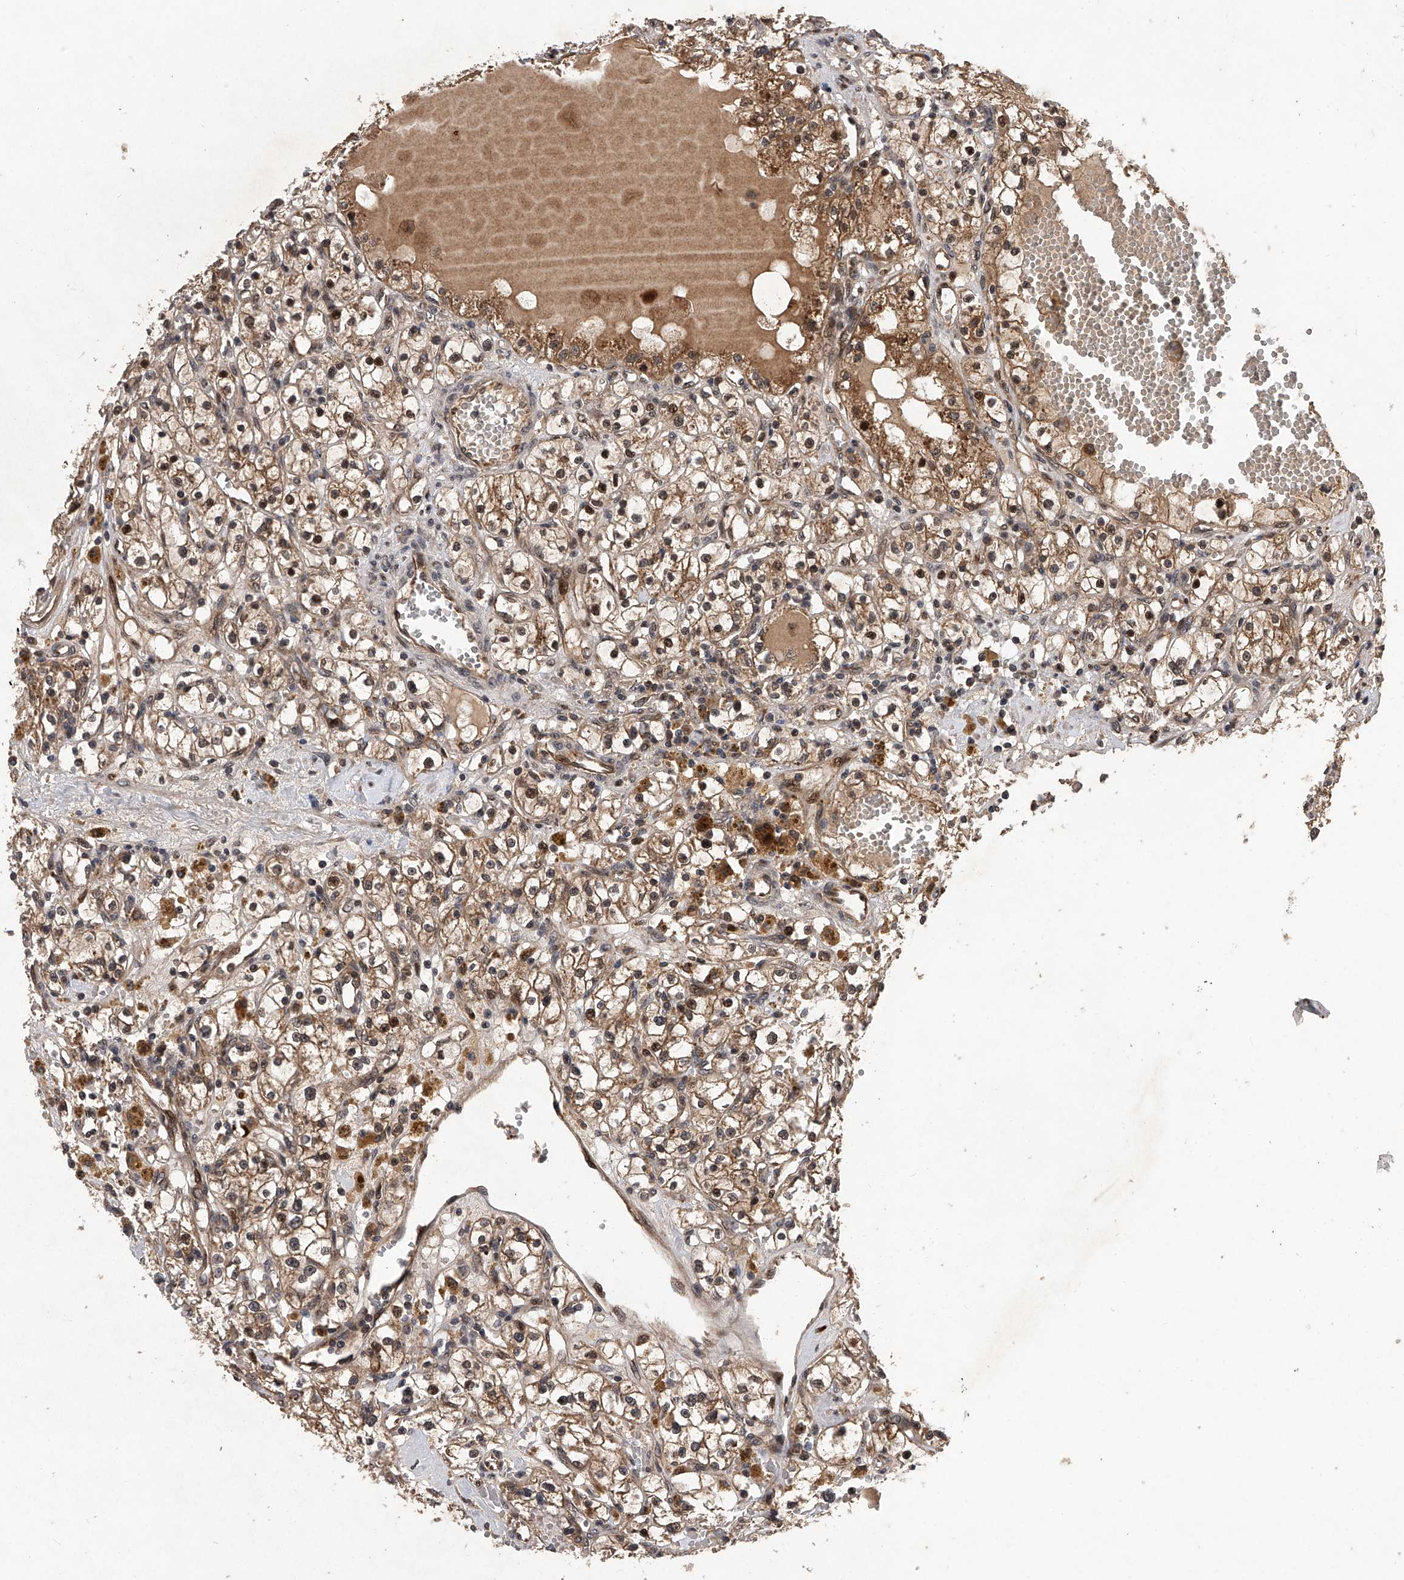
{"staining": {"intensity": "moderate", "quantity": ">75%", "location": "cytoplasmic/membranous,nuclear"}, "tissue": "renal cancer", "cell_type": "Tumor cells", "image_type": "cancer", "snomed": [{"axis": "morphology", "description": "Adenocarcinoma, NOS"}, {"axis": "topography", "description": "Kidney"}], "caption": "A brown stain labels moderate cytoplasmic/membranous and nuclear staining of a protein in renal cancer tumor cells.", "gene": "MAP3K11", "patient": {"sex": "male", "age": 56}}